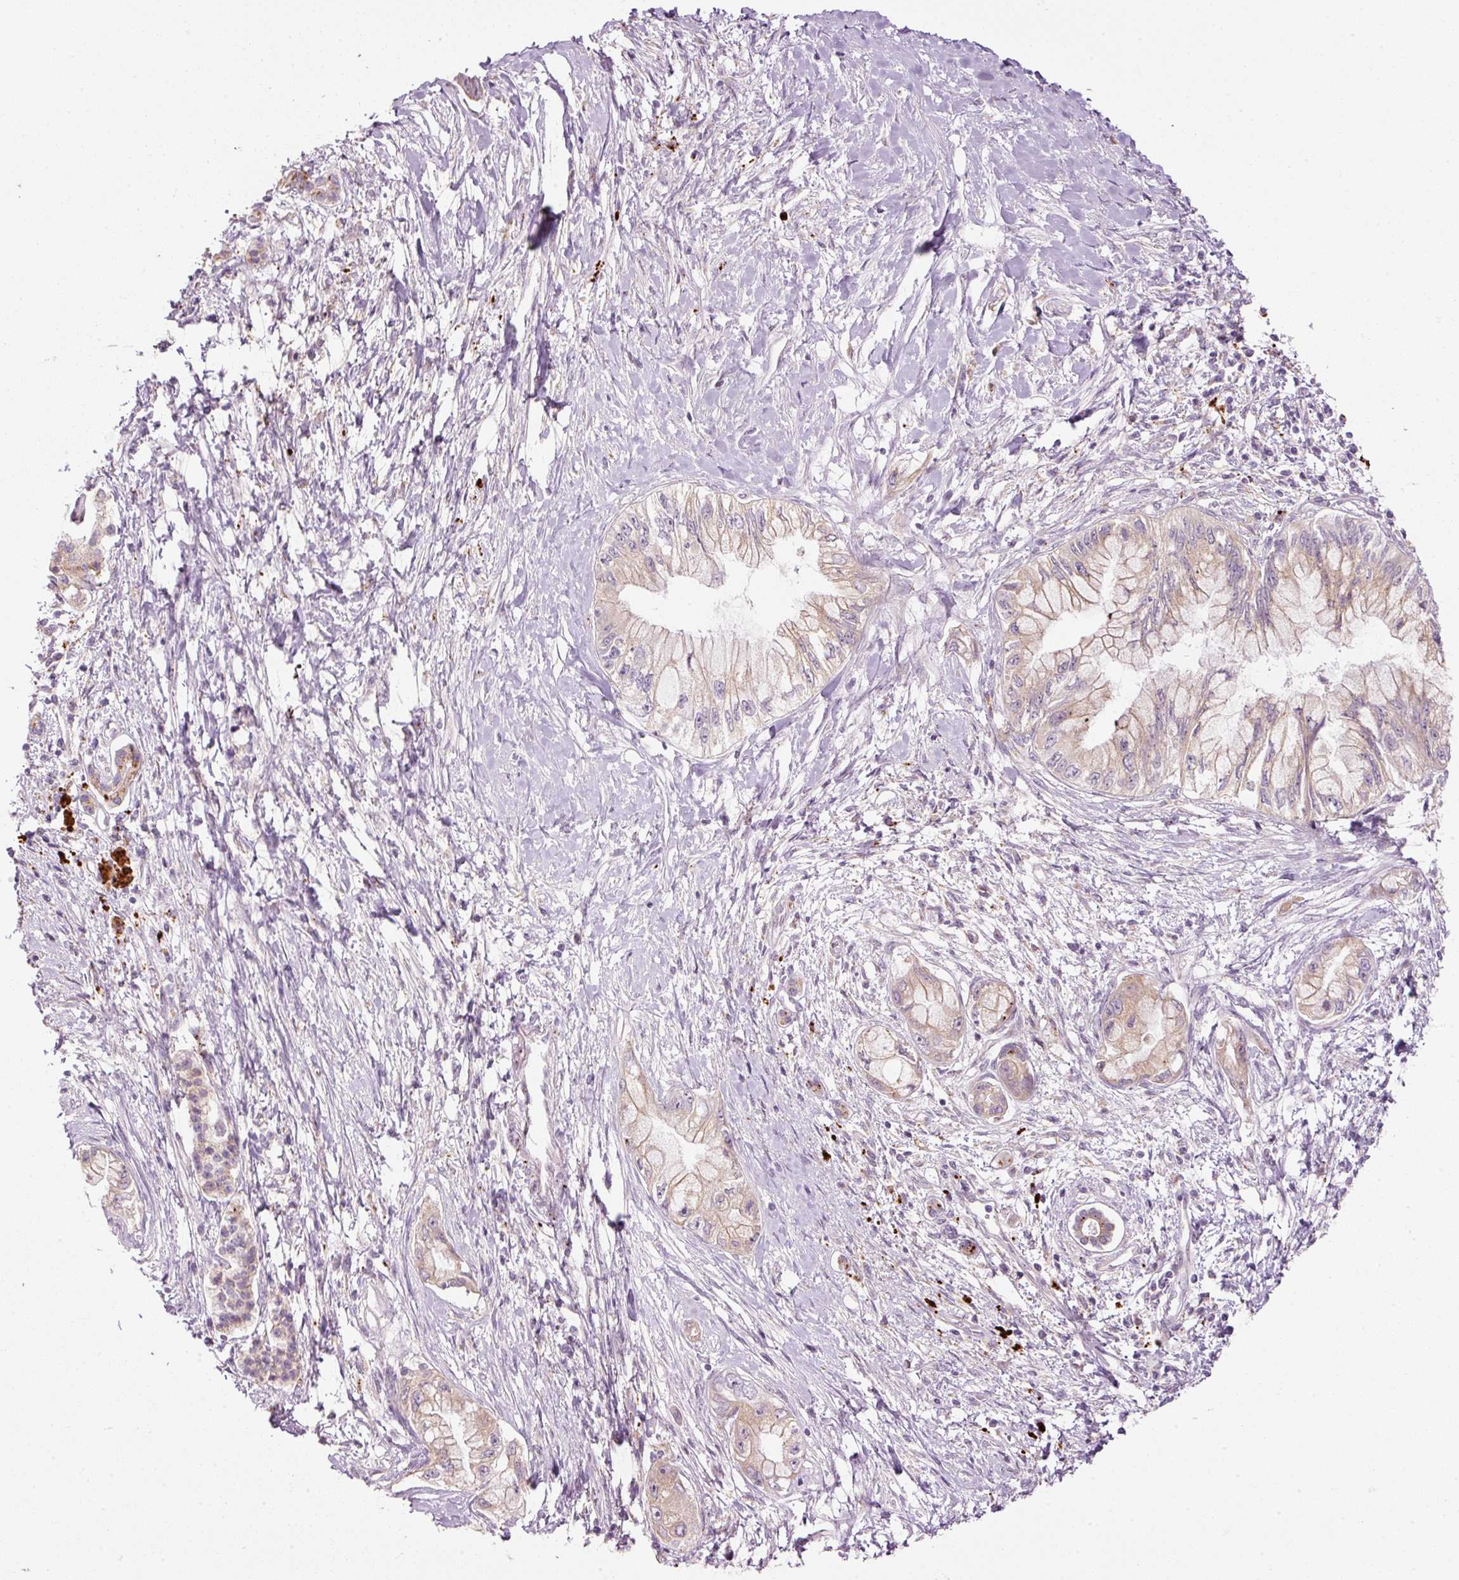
{"staining": {"intensity": "weak", "quantity": "25%-75%", "location": "cytoplasmic/membranous"}, "tissue": "pancreatic cancer", "cell_type": "Tumor cells", "image_type": "cancer", "snomed": [{"axis": "morphology", "description": "Adenocarcinoma, NOS"}, {"axis": "topography", "description": "Pancreas"}], "caption": "IHC (DAB) staining of adenocarcinoma (pancreatic) reveals weak cytoplasmic/membranous protein expression in approximately 25%-75% of tumor cells.", "gene": "ZNF639", "patient": {"sex": "male", "age": 48}}